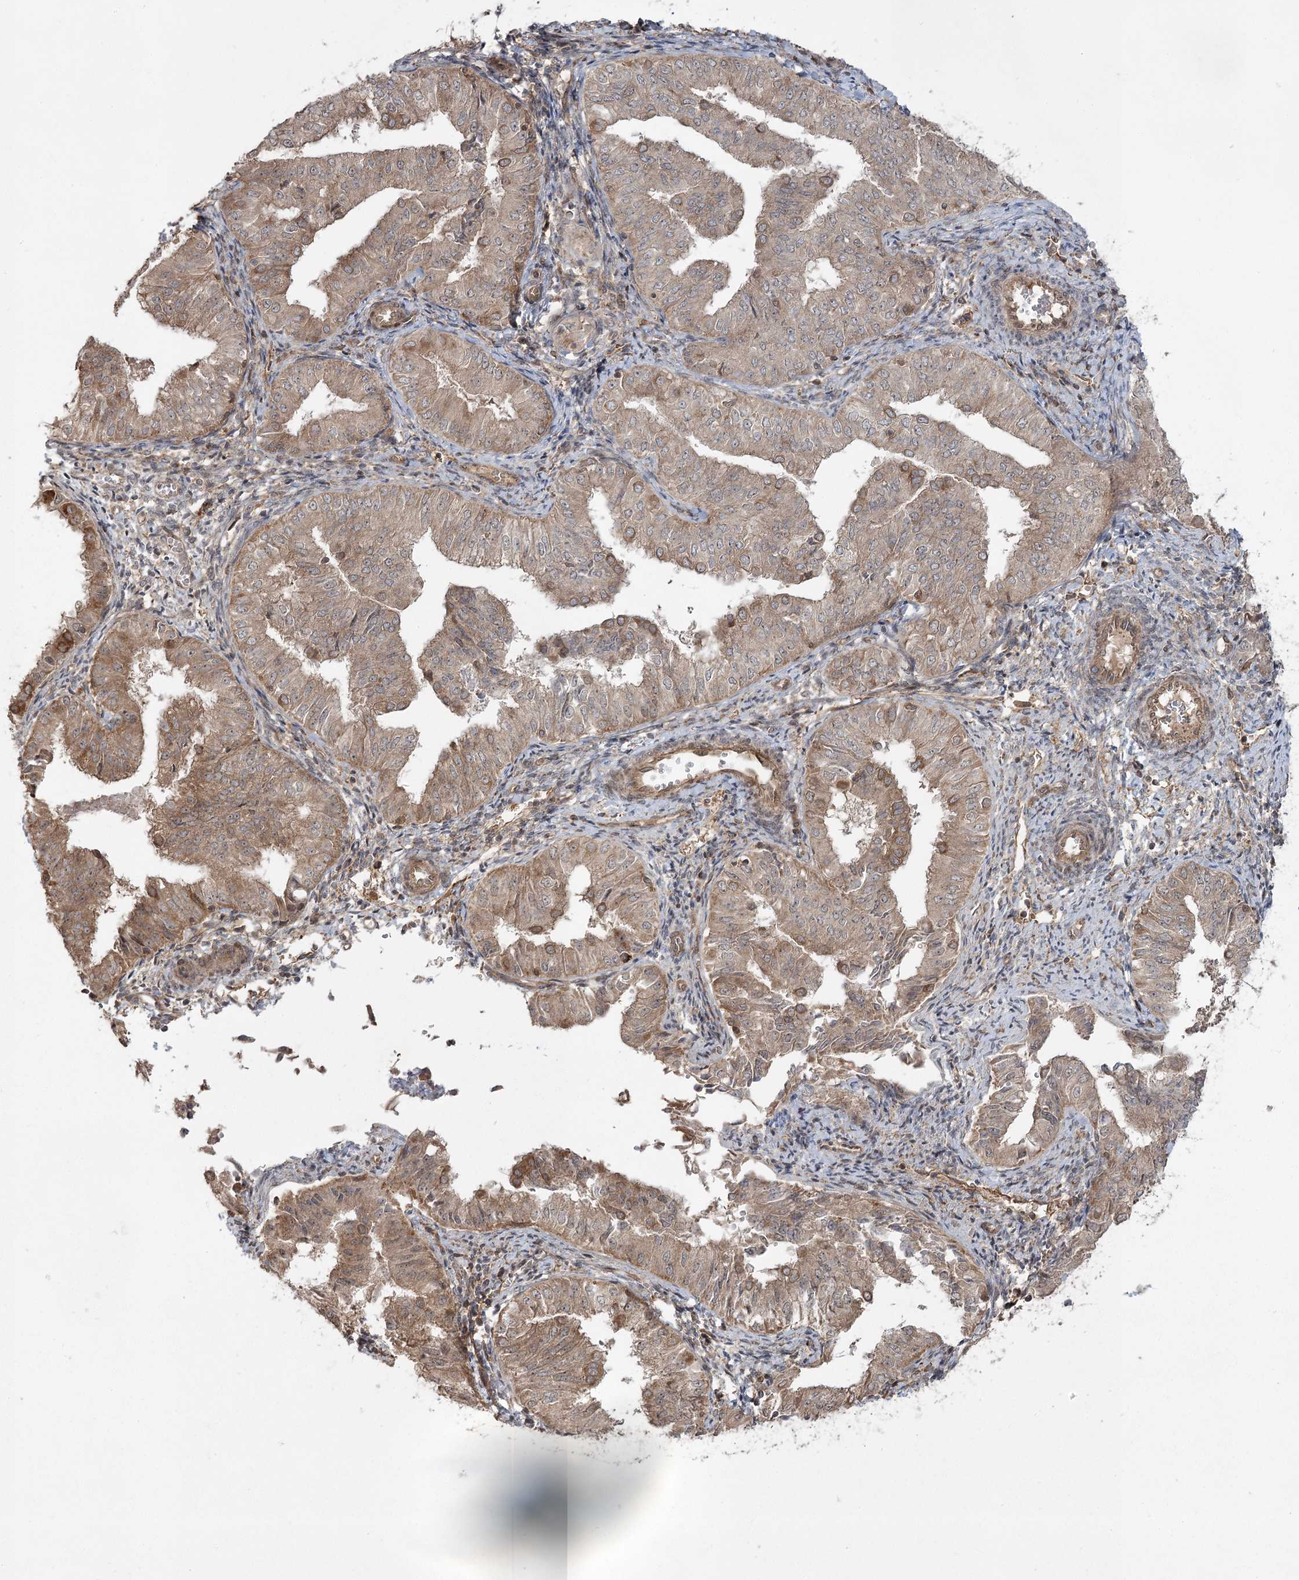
{"staining": {"intensity": "moderate", "quantity": ">75%", "location": "cytoplasmic/membranous"}, "tissue": "endometrial cancer", "cell_type": "Tumor cells", "image_type": "cancer", "snomed": [{"axis": "morphology", "description": "Normal tissue, NOS"}, {"axis": "morphology", "description": "Adenocarcinoma, NOS"}, {"axis": "topography", "description": "Endometrium"}], "caption": "This histopathology image exhibits immunohistochemistry staining of endometrial cancer (adenocarcinoma), with medium moderate cytoplasmic/membranous positivity in approximately >75% of tumor cells.", "gene": "CPLANE1", "patient": {"sex": "female", "age": 53}}